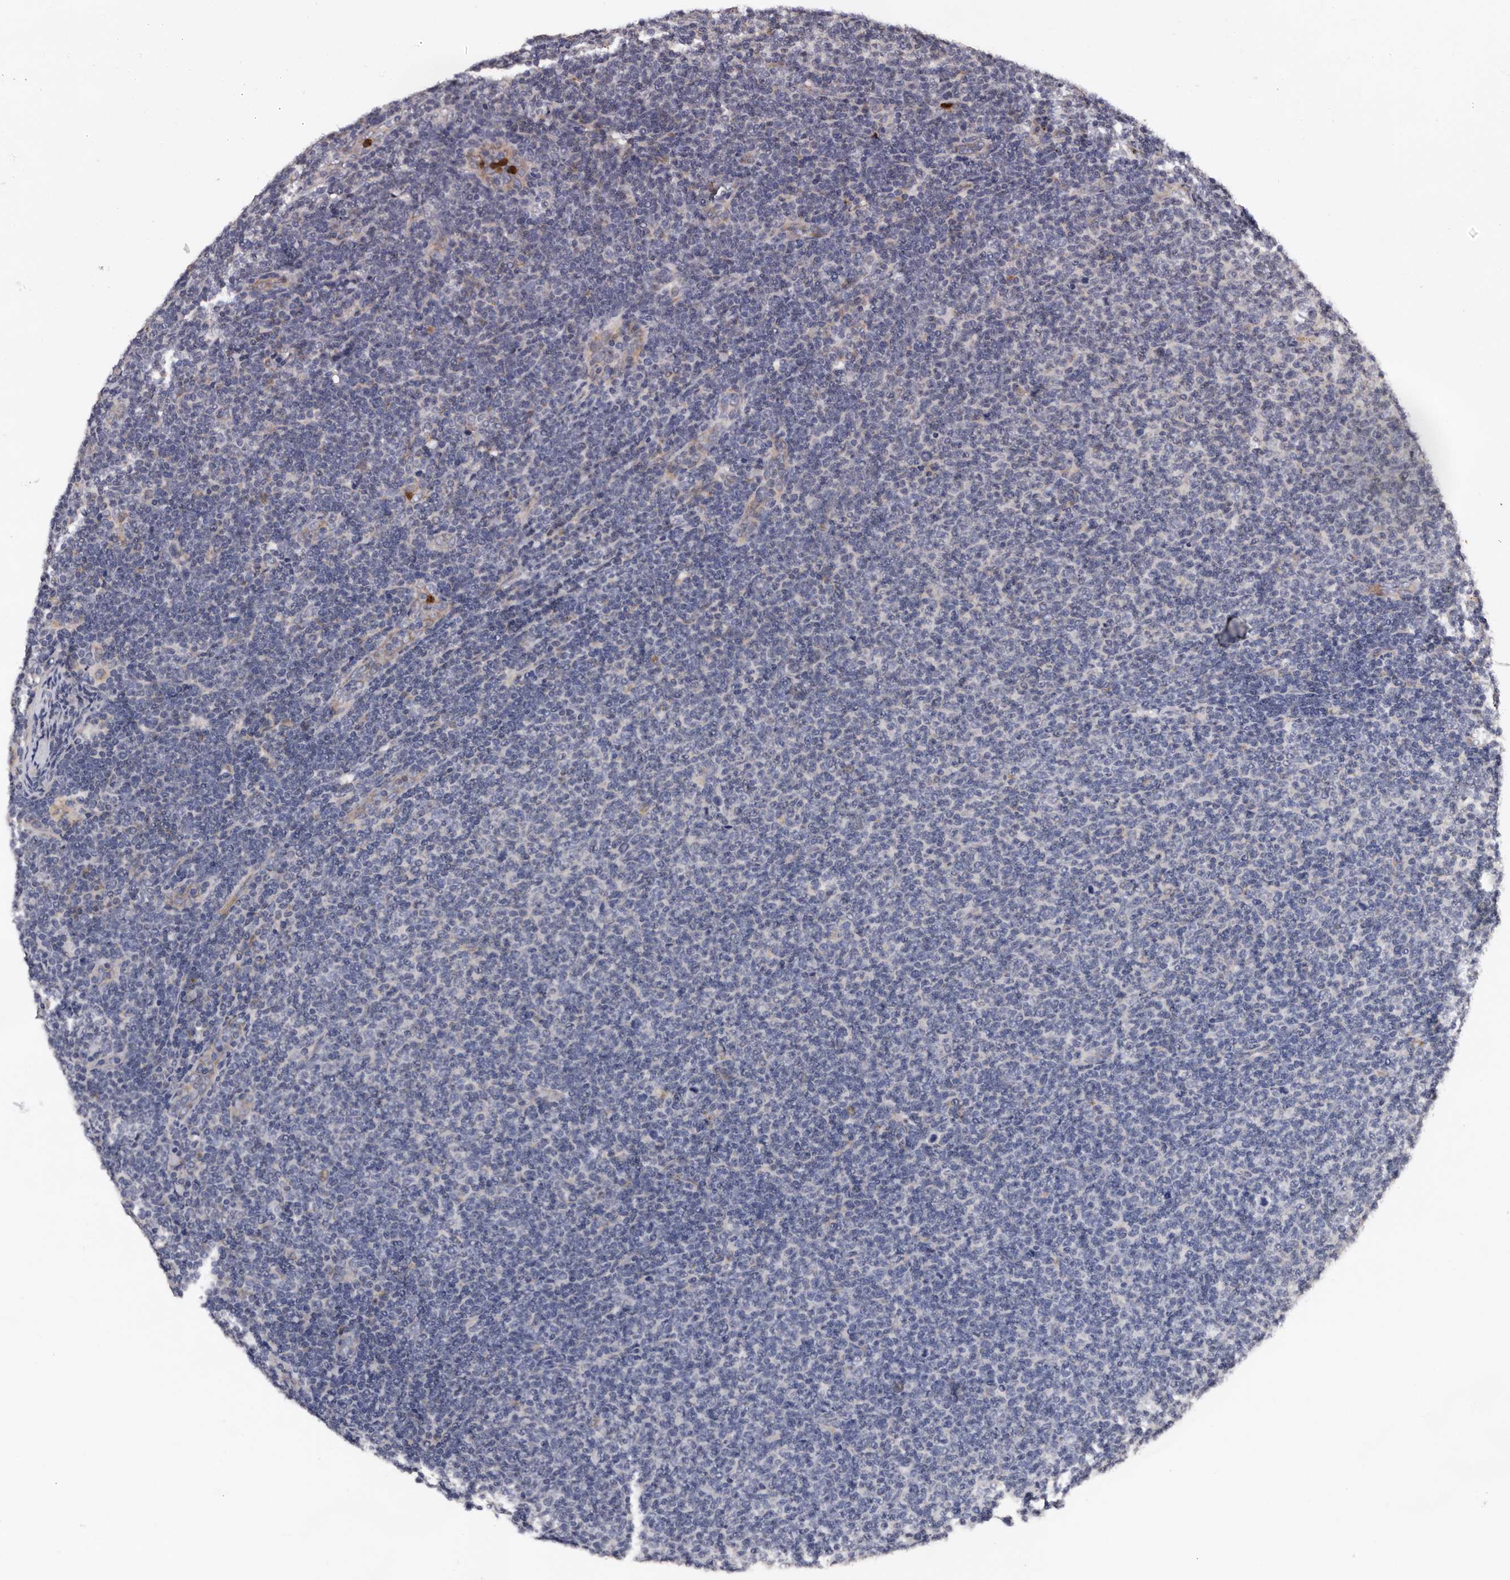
{"staining": {"intensity": "negative", "quantity": "none", "location": "none"}, "tissue": "lymphoma", "cell_type": "Tumor cells", "image_type": "cancer", "snomed": [{"axis": "morphology", "description": "Malignant lymphoma, non-Hodgkin's type, Low grade"}, {"axis": "topography", "description": "Lymph node"}], "caption": "Immunohistochemistry (IHC) micrograph of human malignant lymphoma, non-Hodgkin's type (low-grade) stained for a protein (brown), which shows no staining in tumor cells.", "gene": "ADCK5", "patient": {"sex": "male", "age": 66}}